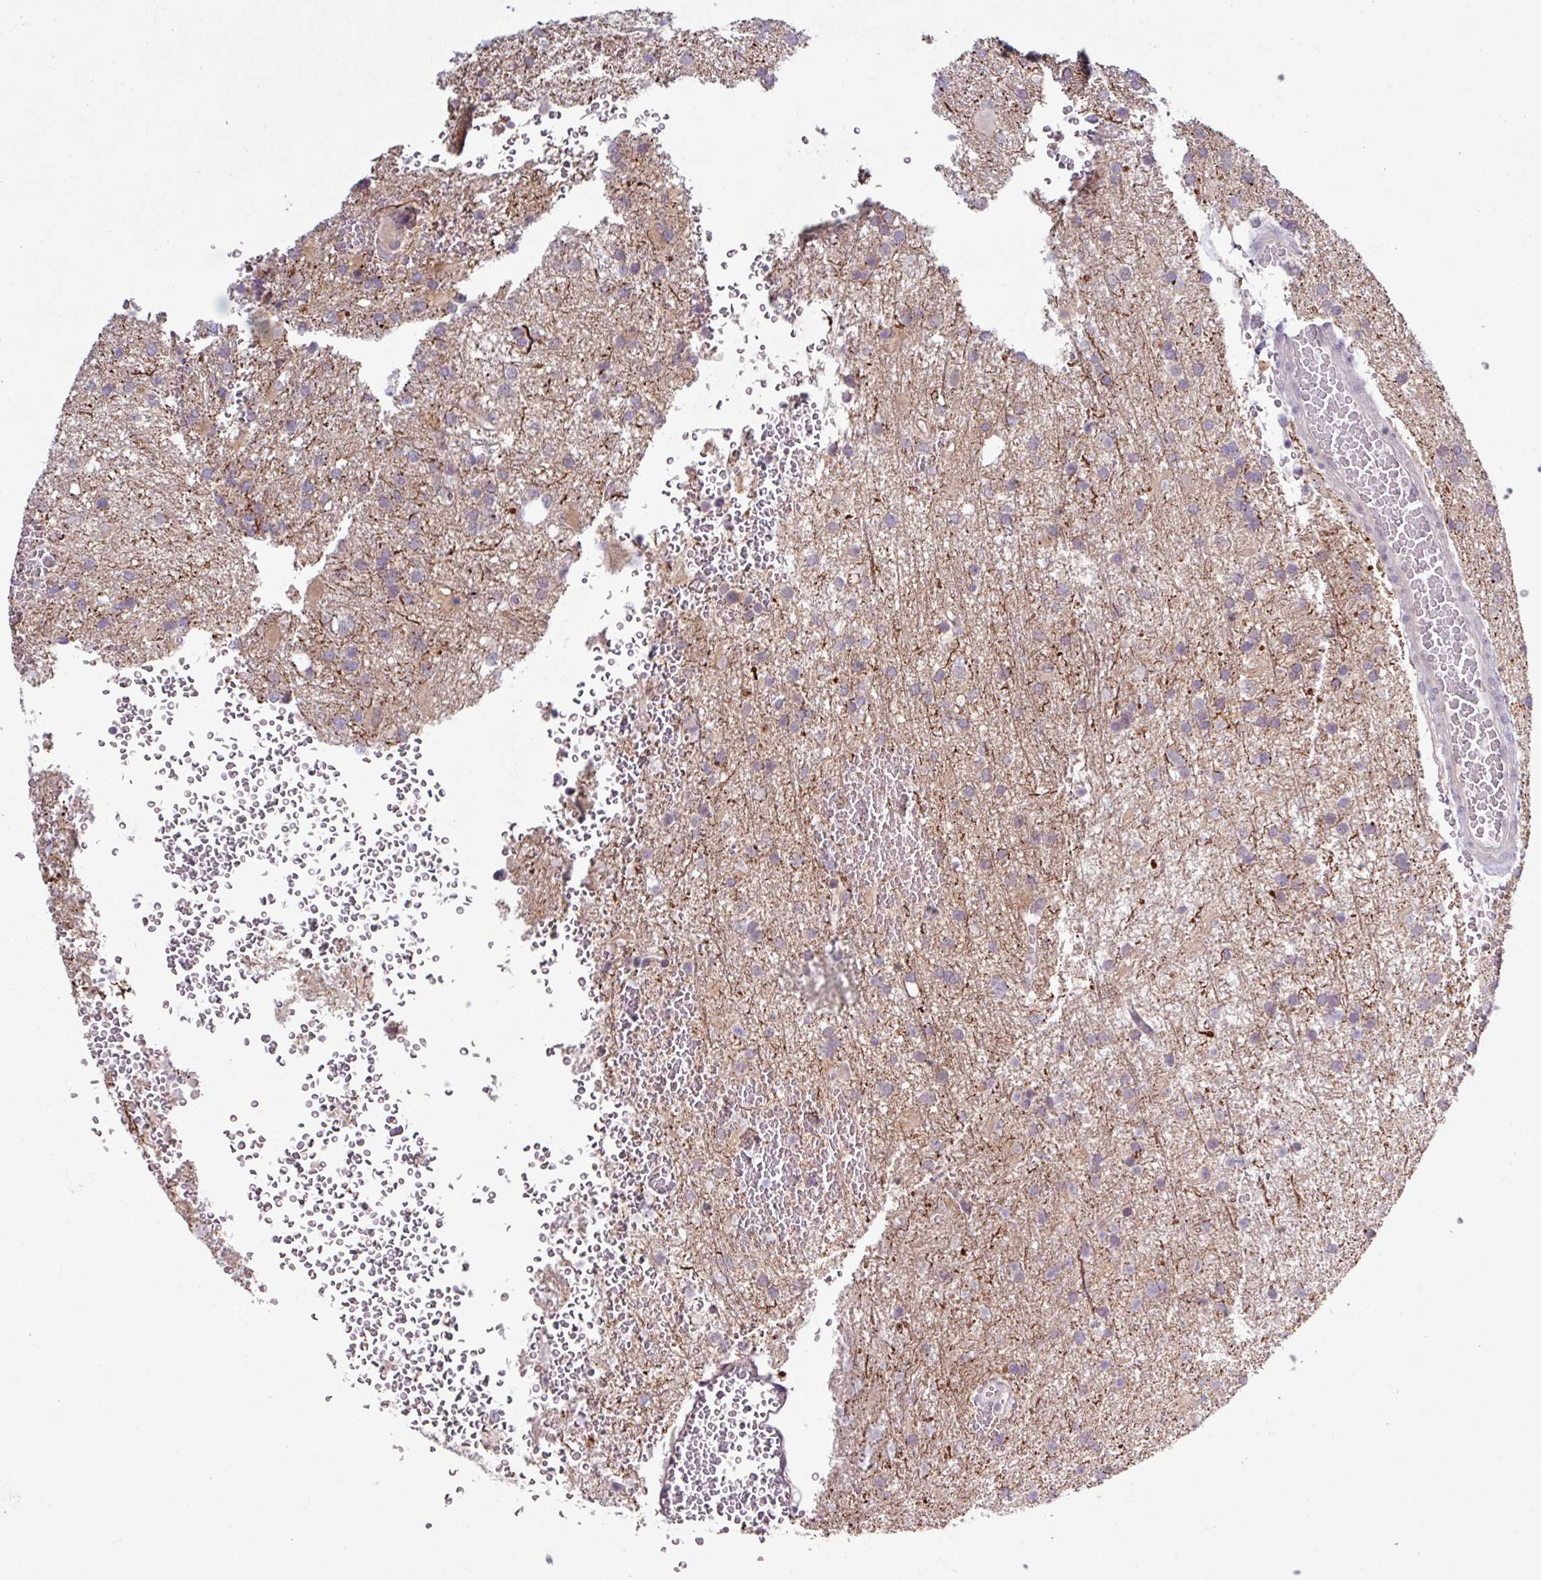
{"staining": {"intensity": "negative", "quantity": "none", "location": "none"}, "tissue": "glioma", "cell_type": "Tumor cells", "image_type": "cancer", "snomed": [{"axis": "morphology", "description": "Glioma, malignant, High grade"}, {"axis": "topography", "description": "Brain"}], "caption": "Malignant glioma (high-grade) was stained to show a protein in brown. There is no significant expression in tumor cells.", "gene": "OGFOD3", "patient": {"sex": "female", "age": 74}}